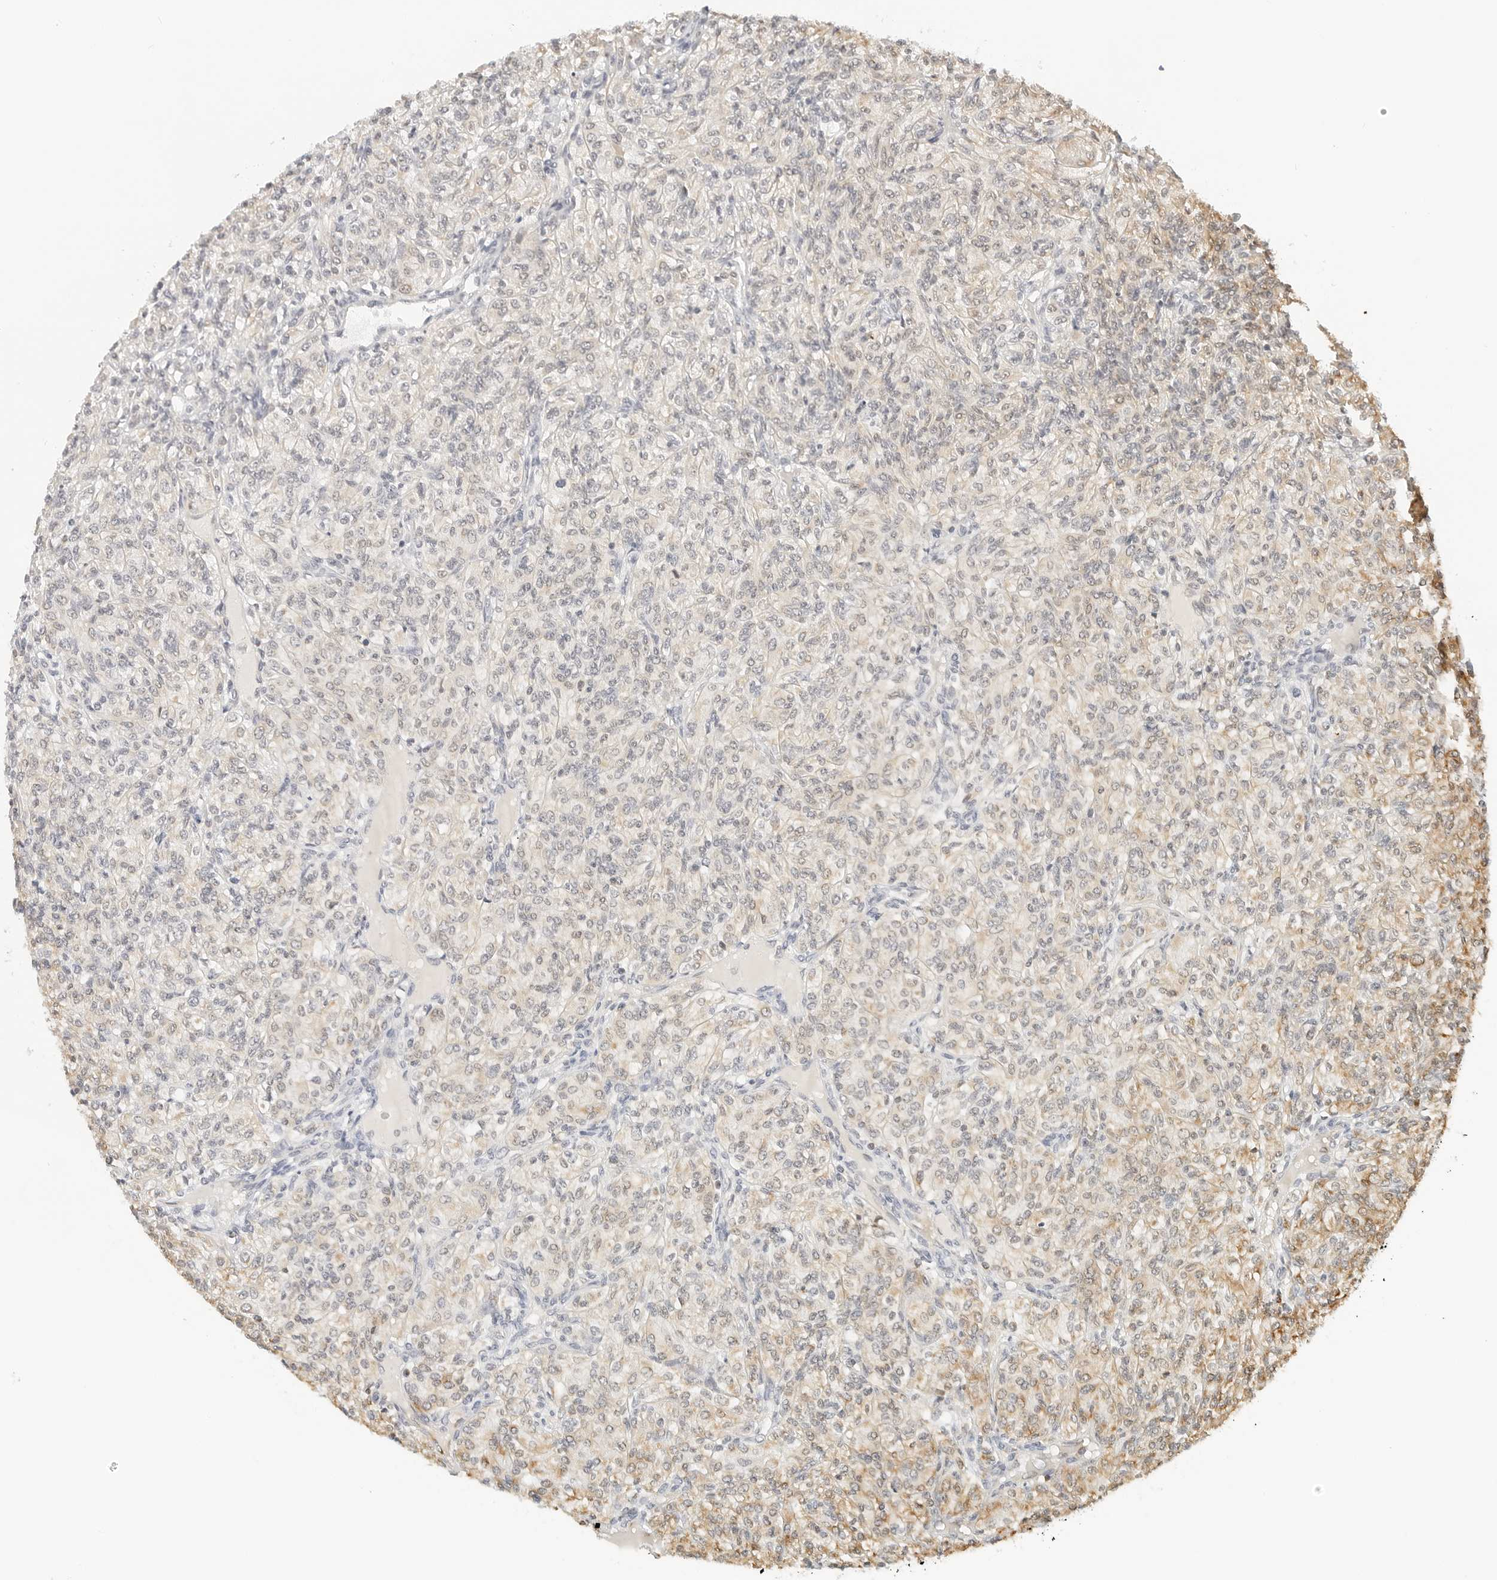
{"staining": {"intensity": "weak", "quantity": "<25%", "location": "cytoplasmic/membranous"}, "tissue": "renal cancer", "cell_type": "Tumor cells", "image_type": "cancer", "snomed": [{"axis": "morphology", "description": "Adenocarcinoma, NOS"}, {"axis": "topography", "description": "Kidney"}], "caption": "Renal cancer (adenocarcinoma) was stained to show a protein in brown. There is no significant expression in tumor cells.", "gene": "ATL1", "patient": {"sex": "male", "age": 77}}